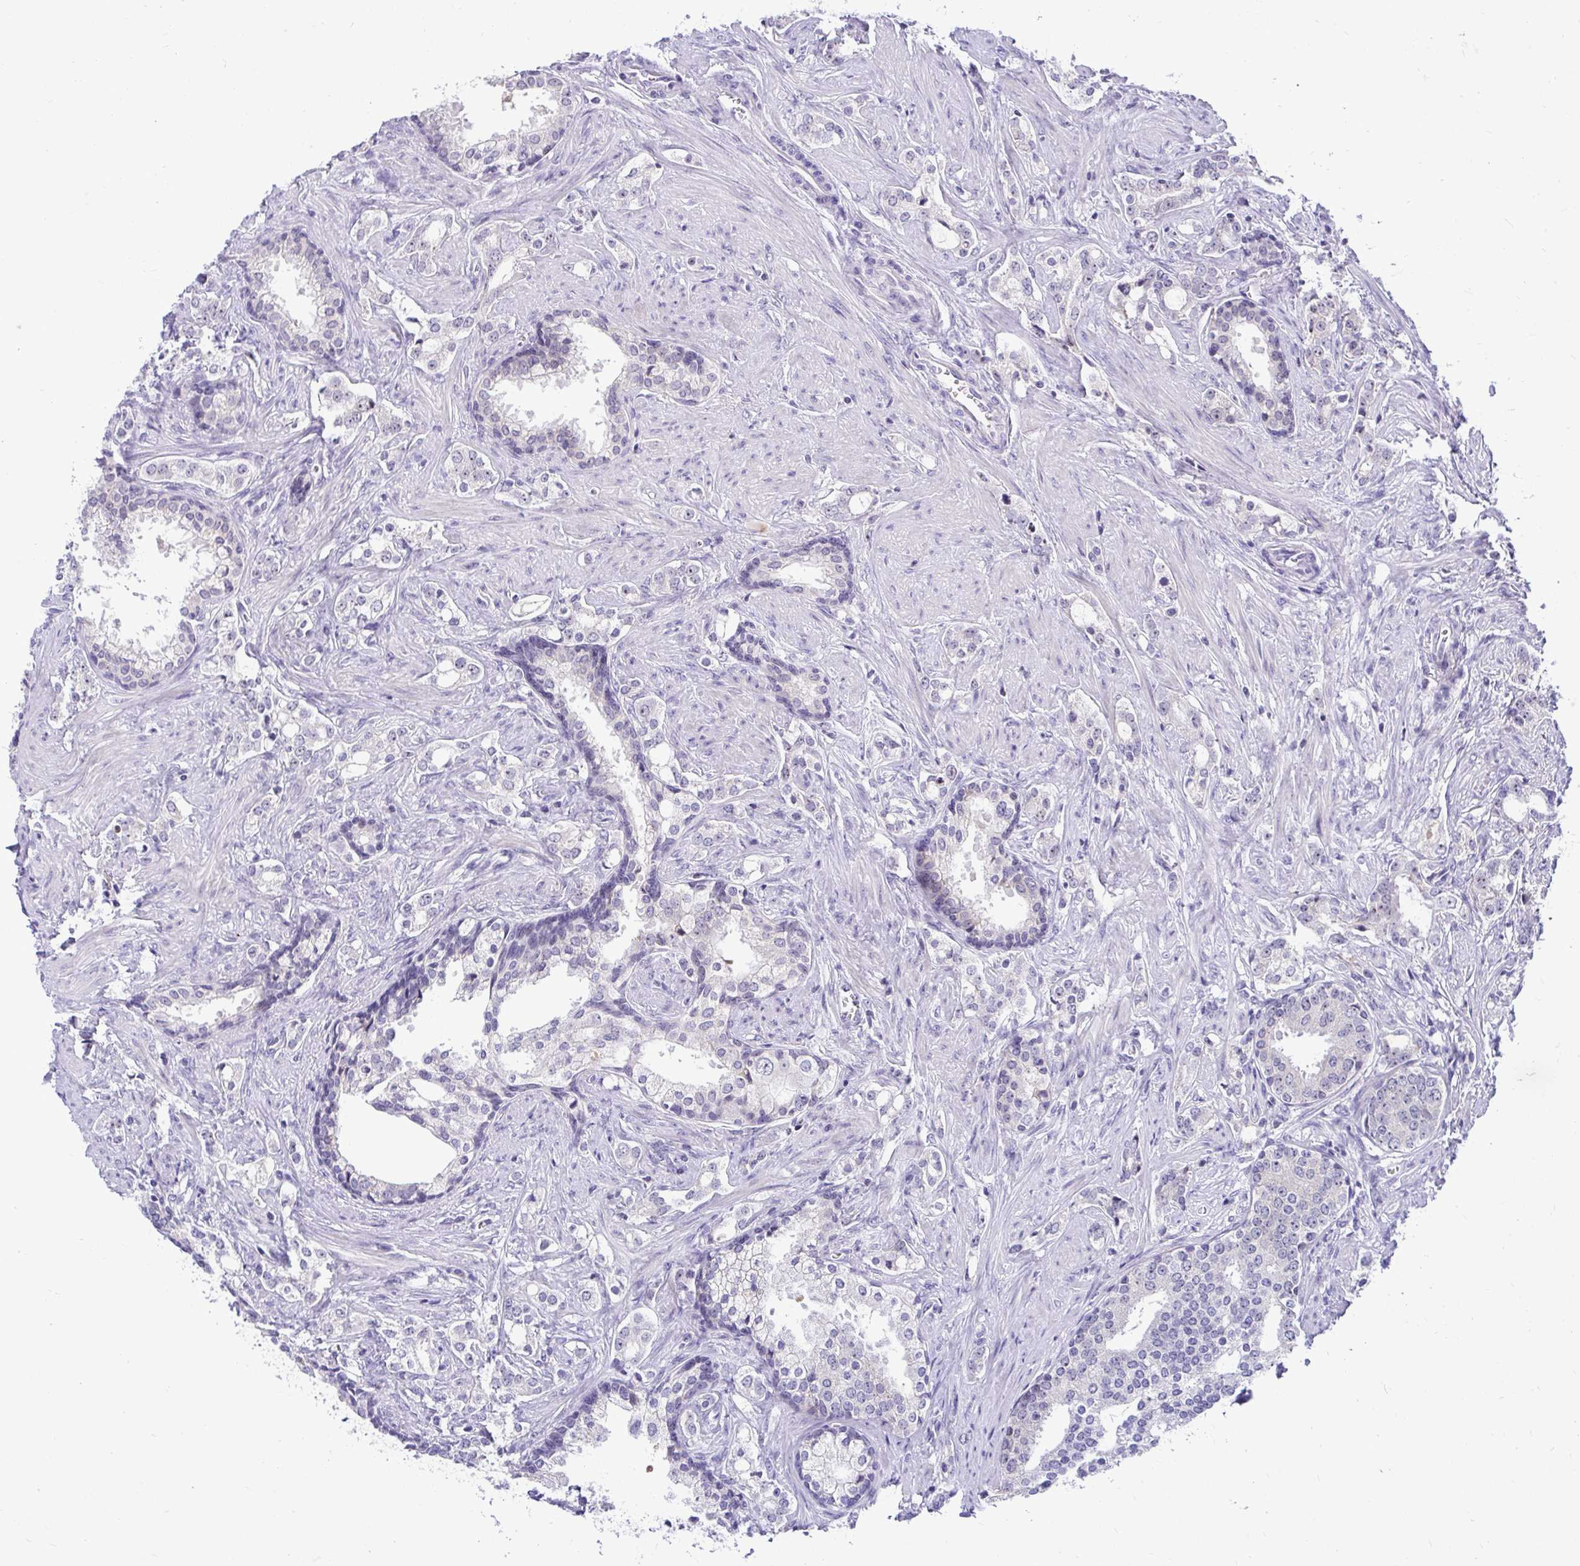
{"staining": {"intensity": "negative", "quantity": "none", "location": "none"}, "tissue": "prostate cancer", "cell_type": "Tumor cells", "image_type": "cancer", "snomed": [{"axis": "morphology", "description": "Adenocarcinoma, Medium grade"}, {"axis": "topography", "description": "Prostate"}], "caption": "The image shows no staining of tumor cells in prostate cancer (medium-grade adenocarcinoma).", "gene": "NIFK", "patient": {"sex": "male", "age": 57}}